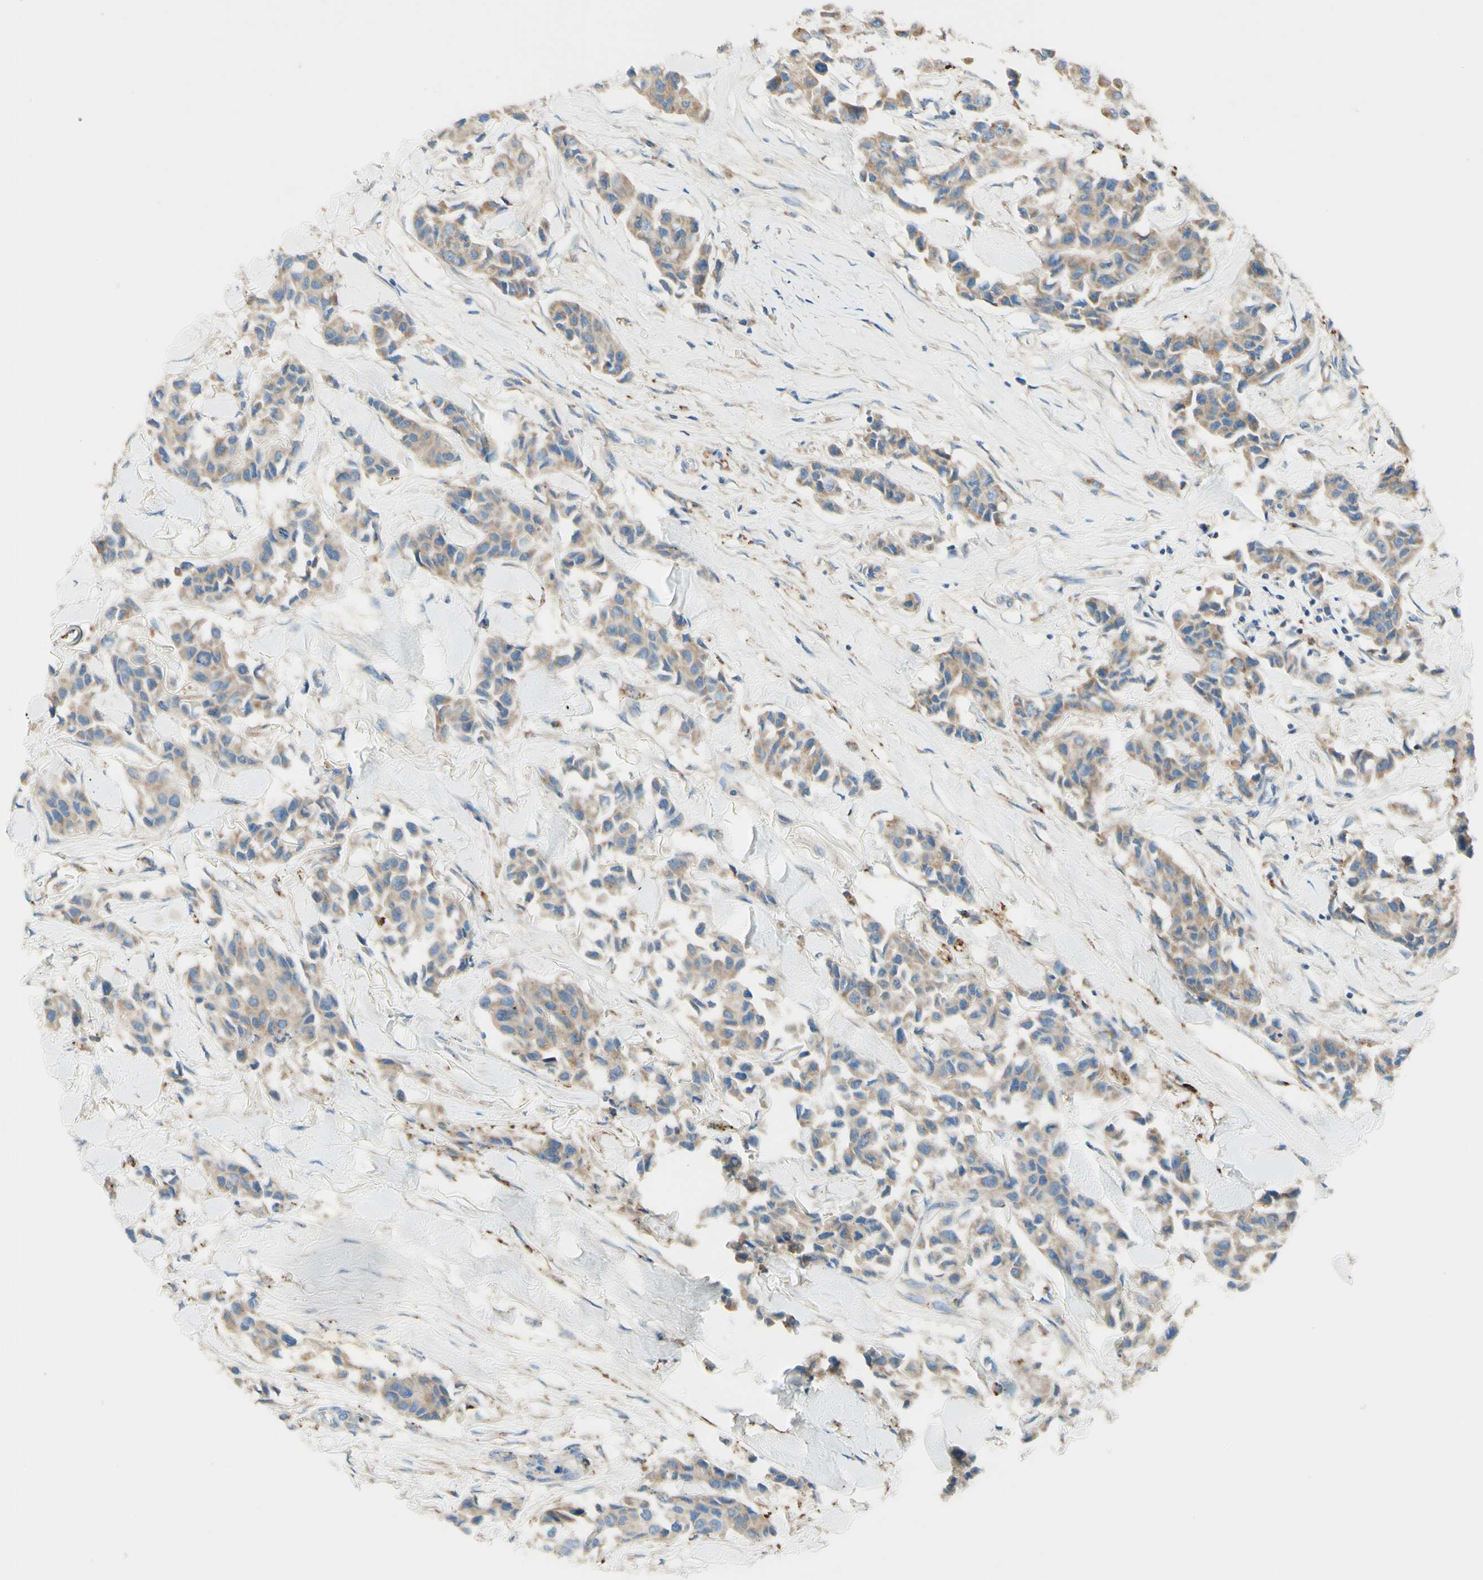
{"staining": {"intensity": "moderate", "quantity": ">75%", "location": "cytoplasmic/membranous"}, "tissue": "breast cancer", "cell_type": "Tumor cells", "image_type": "cancer", "snomed": [{"axis": "morphology", "description": "Duct carcinoma"}, {"axis": "topography", "description": "Breast"}], "caption": "Brown immunohistochemical staining in human breast cancer reveals moderate cytoplasmic/membranous staining in about >75% of tumor cells.", "gene": "ARMC10", "patient": {"sex": "female", "age": 80}}